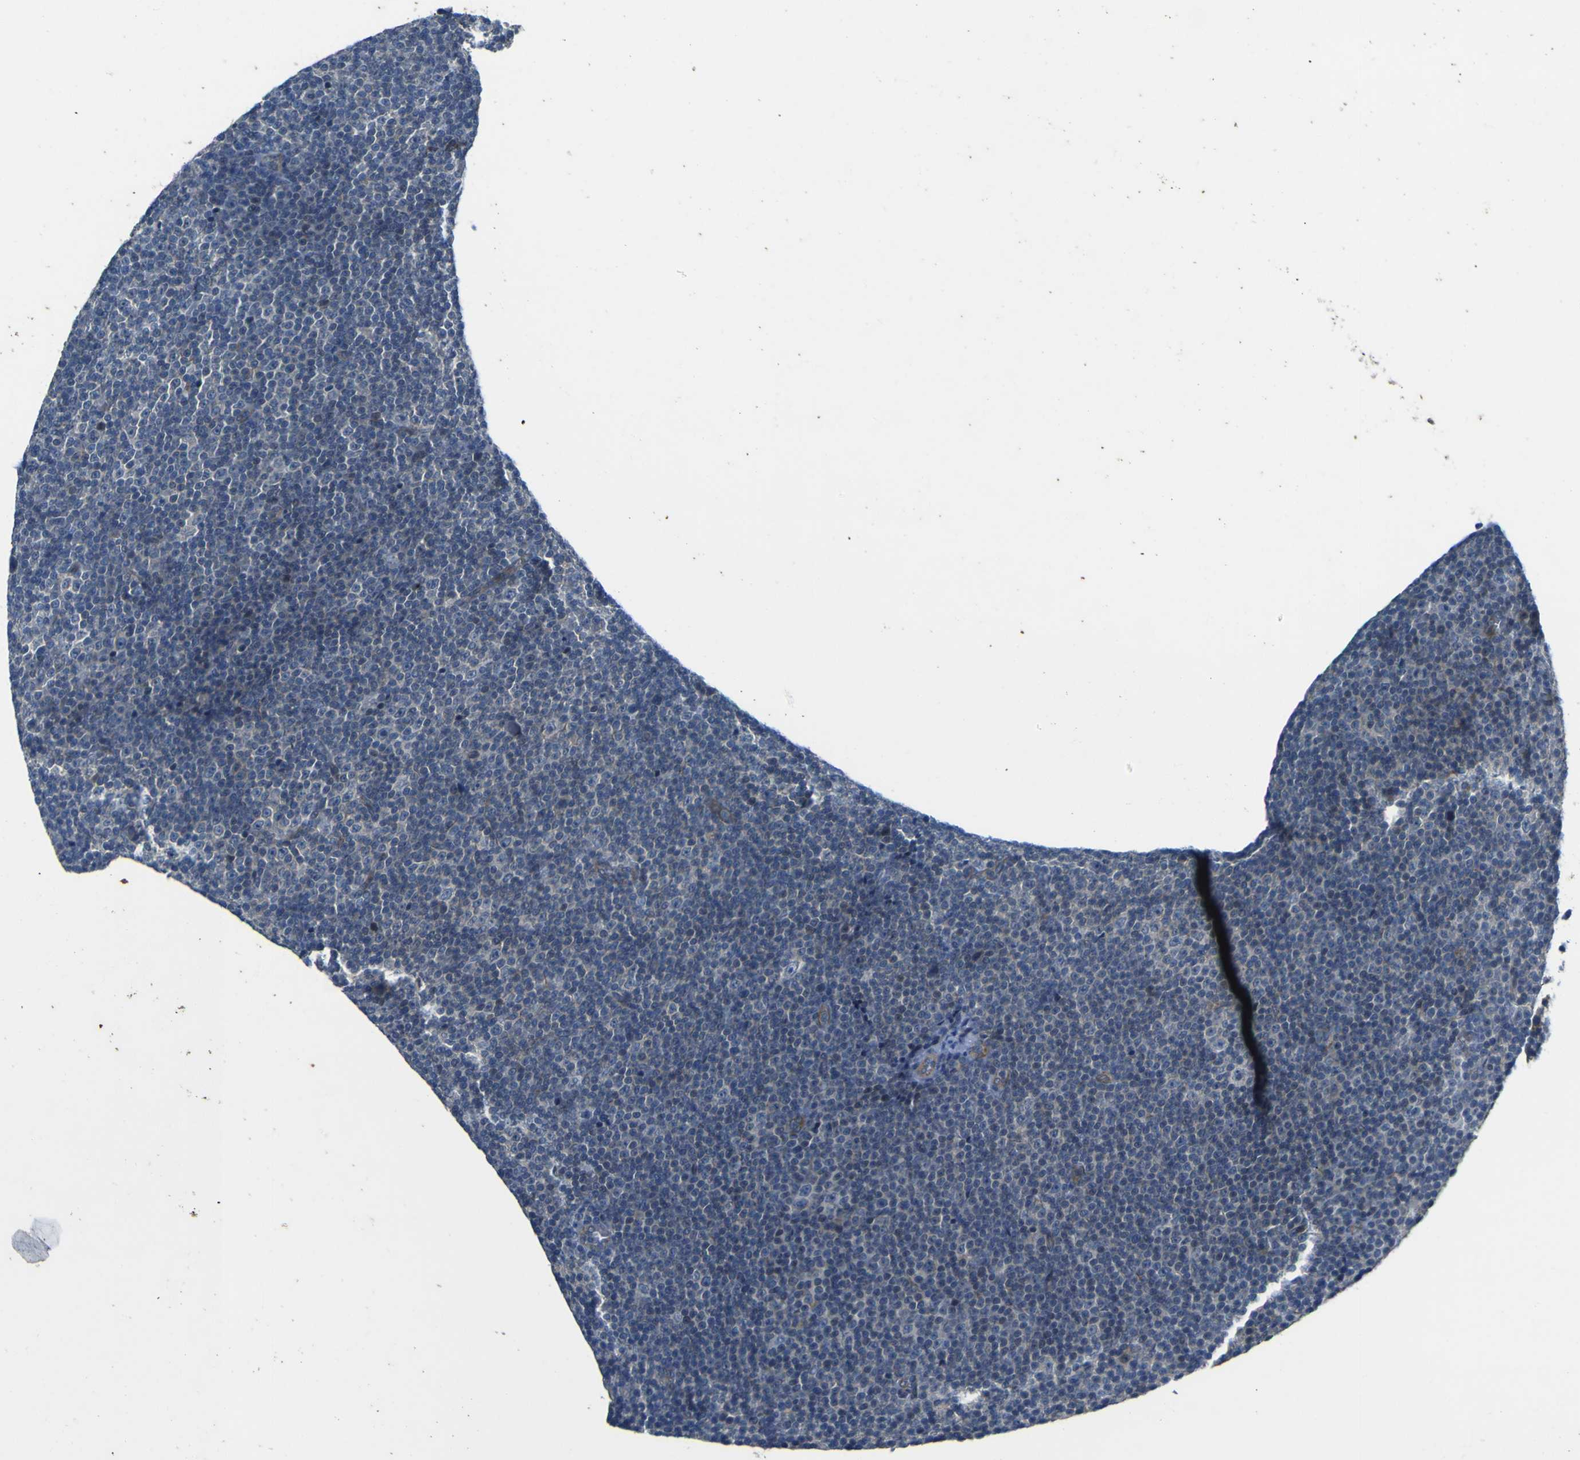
{"staining": {"intensity": "negative", "quantity": "none", "location": "none"}, "tissue": "lymphoma", "cell_type": "Tumor cells", "image_type": "cancer", "snomed": [{"axis": "morphology", "description": "Malignant lymphoma, non-Hodgkin's type, Low grade"}, {"axis": "topography", "description": "Lymph node"}], "caption": "Tumor cells are negative for protein expression in human lymphoma. The staining was performed using DAB to visualize the protein expression in brown, while the nuclei were stained in blue with hematoxylin (Magnification: 20x).", "gene": "LDLR", "patient": {"sex": "female", "age": 67}}